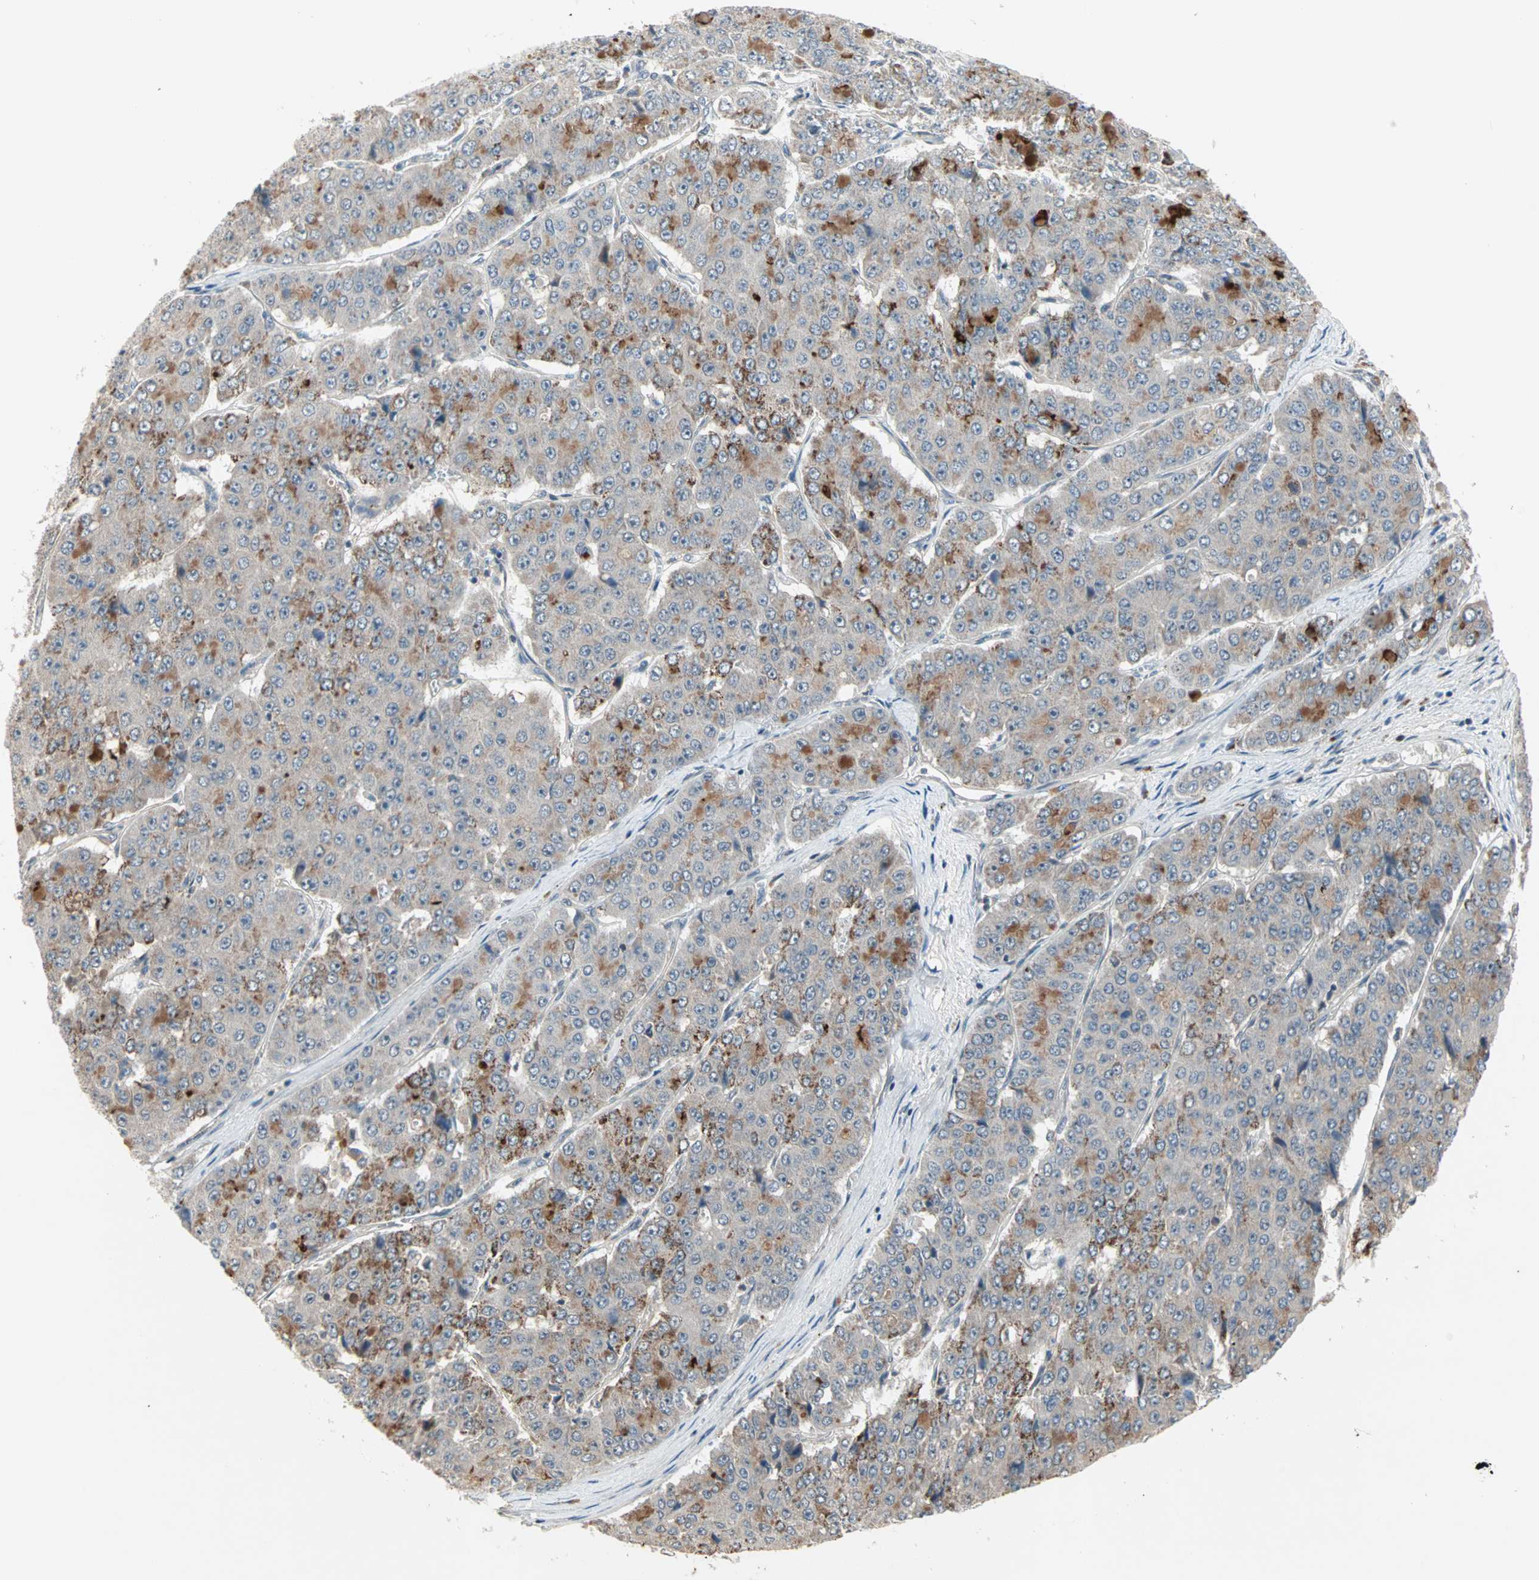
{"staining": {"intensity": "moderate", "quantity": "25%-75%", "location": "cytoplasmic/membranous"}, "tissue": "pancreatic cancer", "cell_type": "Tumor cells", "image_type": "cancer", "snomed": [{"axis": "morphology", "description": "Adenocarcinoma, NOS"}, {"axis": "topography", "description": "Pancreas"}], "caption": "This micrograph demonstrates pancreatic adenocarcinoma stained with IHC to label a protein in brown. The cytoplasmic/membranous of tumor cells show moderate positivity for the protein. Nuclei are counter-stained blue.", "gene": "PROS1", "patient": {"sex": "male", "age": 50}}